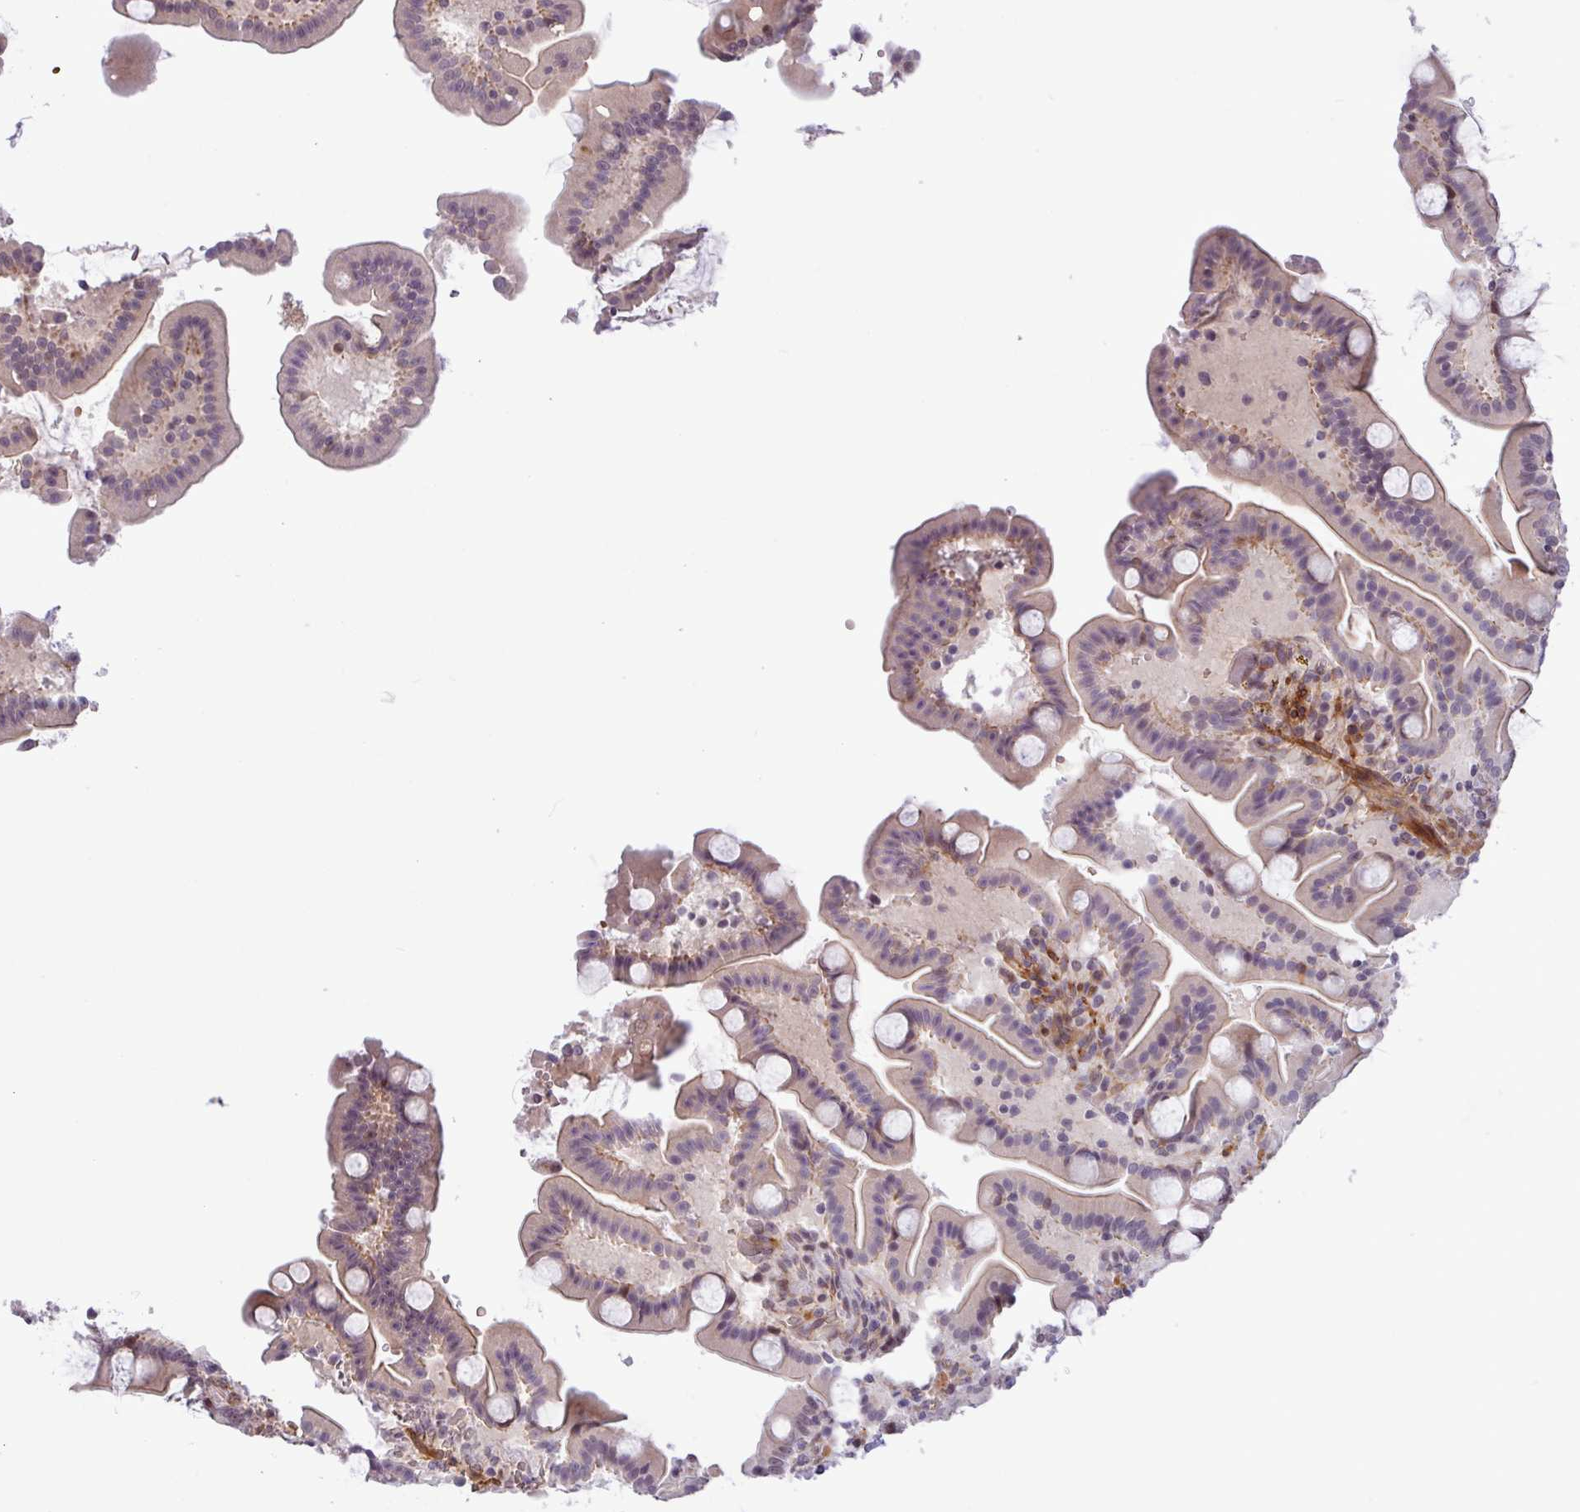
{"staining": {"intensity": "moderate", "quantity": "25%-75%", "location": "nuclear"}, "tissue": "duodenum", "cell_type": "Glandular cells", "image_type": "normal", "snomed": [{"axis": "morphology", "description": "Normal tissue, NOS"}, {"axis": "topography", "description": "Duodenum"}], "caption": "DAB (3,3'-diaminobenzidine) immunohistochemical staining of normal human duodenum displays moderate nuclear protein positivity in approximately 25%-75% of glandular cells. Nuclei are stained in blue.", "gene": "C7orf50", "patient": {"sex": "male", "age": 55}}